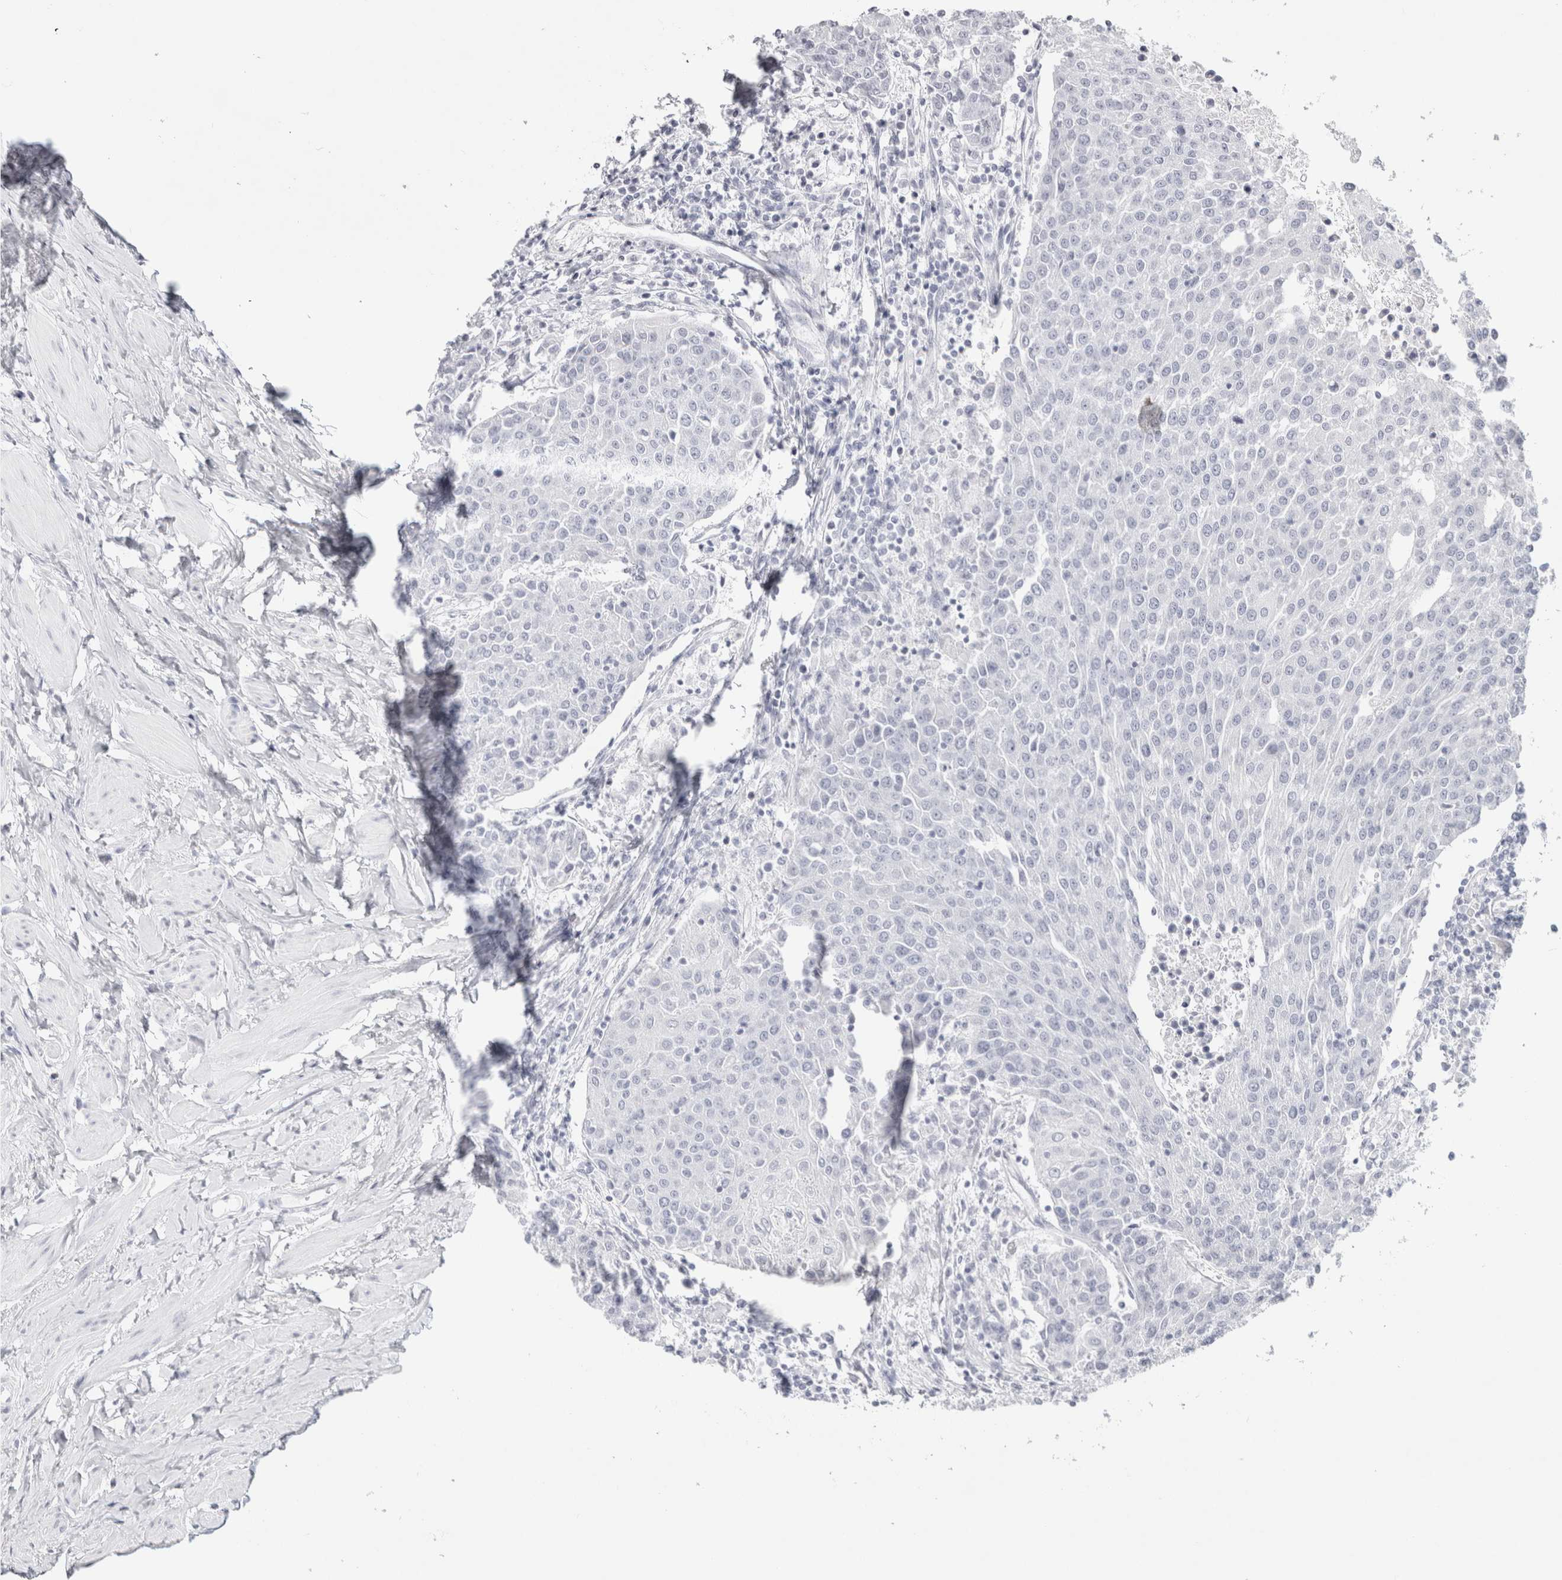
{"staining": {"intensity": "negative", "quantity": "none", "location": "none"}, "tissue": "urothelial cancer", "cell_type": "Tumor cells", "image_type": "cancer", "snomed": [{"axis": "morphology", "description": "Urothelial carcinoma, High grade"}, {"axis": "topography", "description": "Urinary bladder"}], "caption": "Immunohistochemical staining of urothelial carcinoma (high-grade) demonstrates no significant positivity in tumor cells. The staining was performed using DAB to visualize the protein expression in brown, while the nuclei were stained in blue with hematoxylin (Magnification: 20x).", "gene": "GARIN1A", "patient": {"sex": "female", "age": 85}}